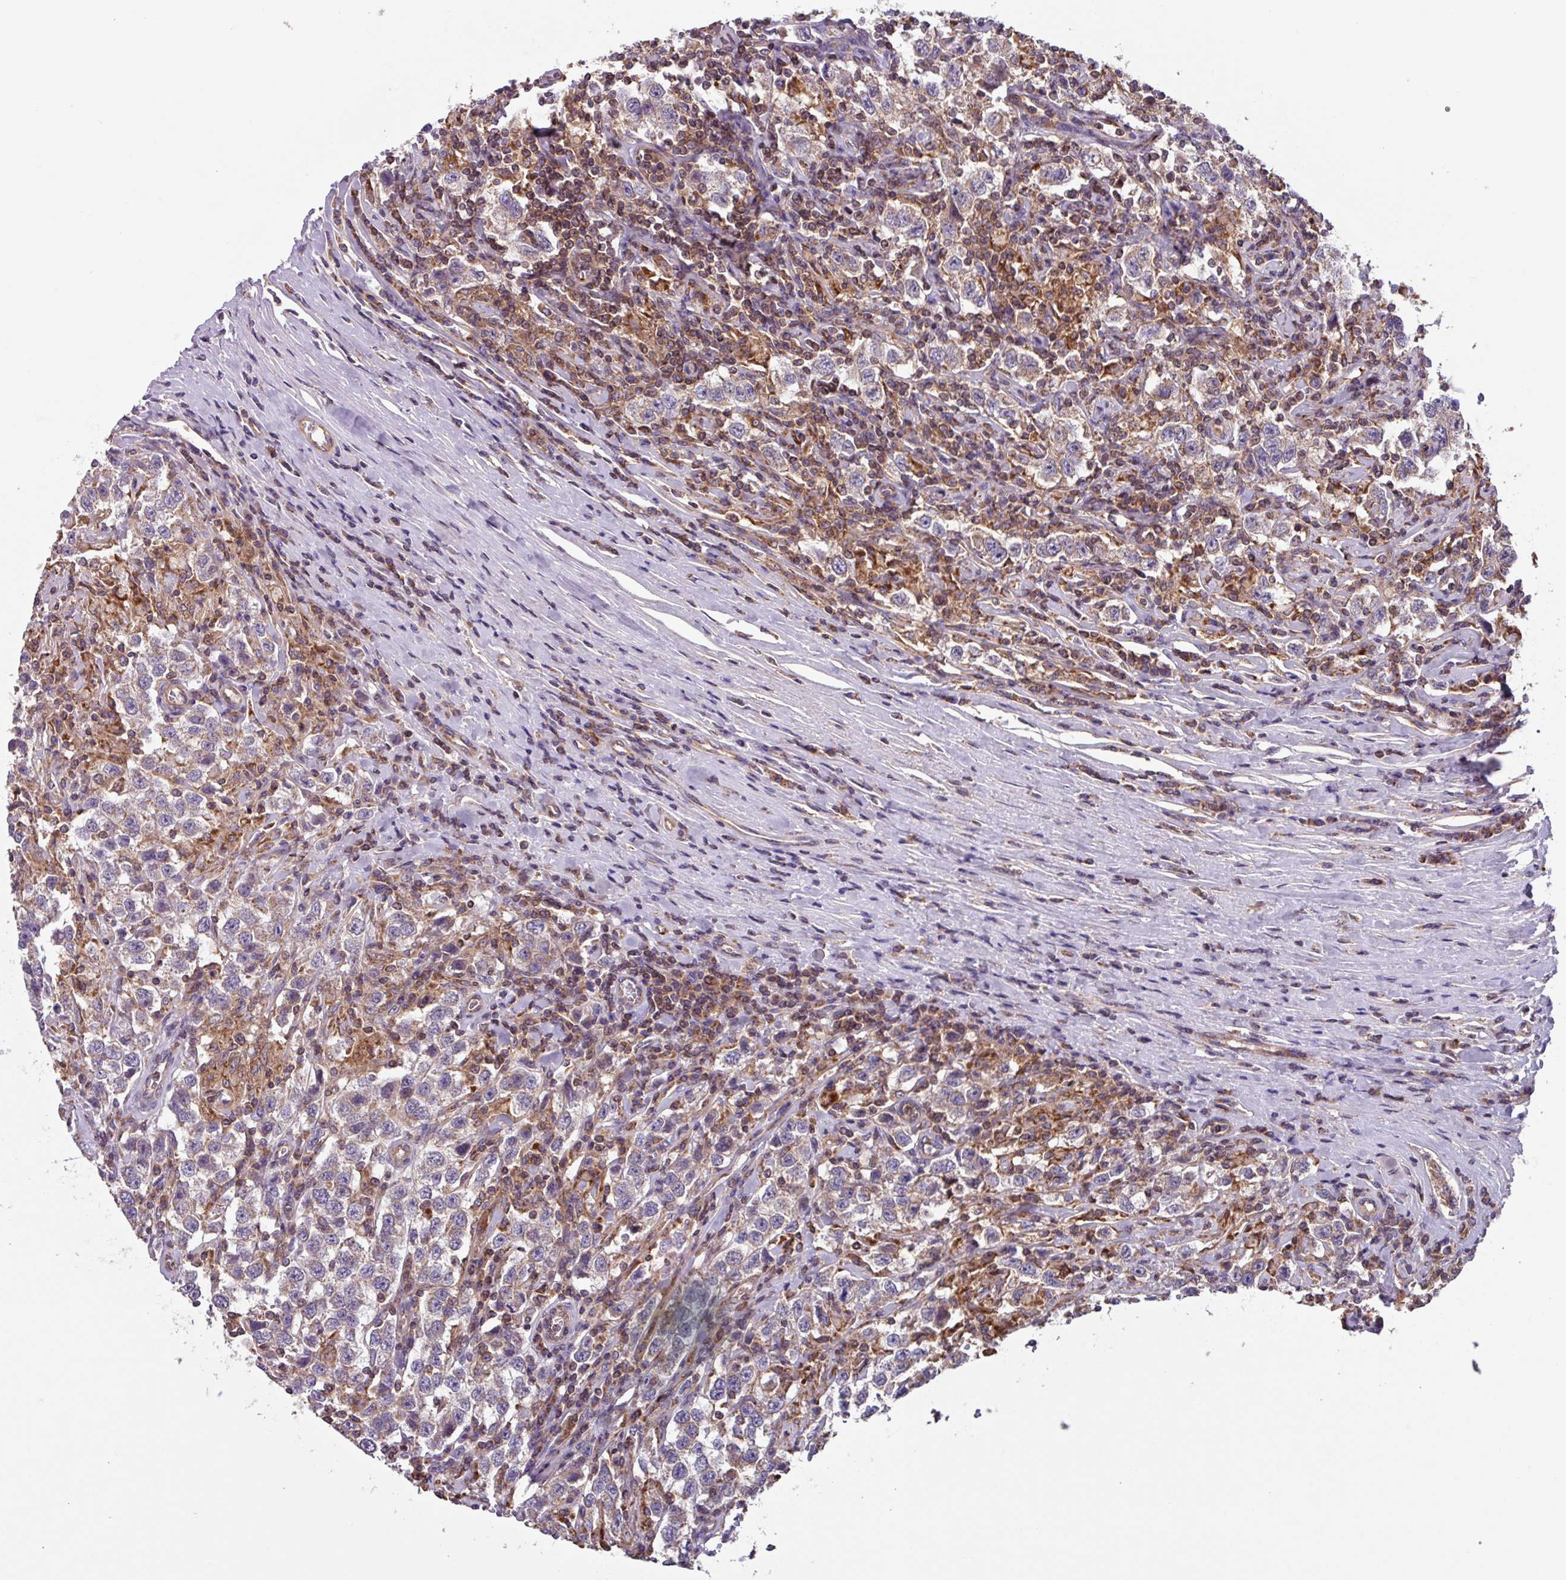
{"staining": {"intensity": "weak", "quantity": "25%-75%", "location": "cytoplasmic/membranous"}, "tissue": "testis cancer", "cell_type": "Tumor cells", "image_type": "cancer", "snomed": [{"axis": "morphology", "description": "Seminoma, NOS"}, {"axis": "topography", "description": "Testis"}], "caption": "IHC image of neoplastic tissue: human testis cancer (seminoma) stained using IHC shows low levels of weak protein expression localized specifically in the cytoplasmic/membranous of tumor cells, appearing as a cytoplasmic/membranous brown color.", "gene": "PLEKHD1", "patient": {"sex": "male", "age": 41}}